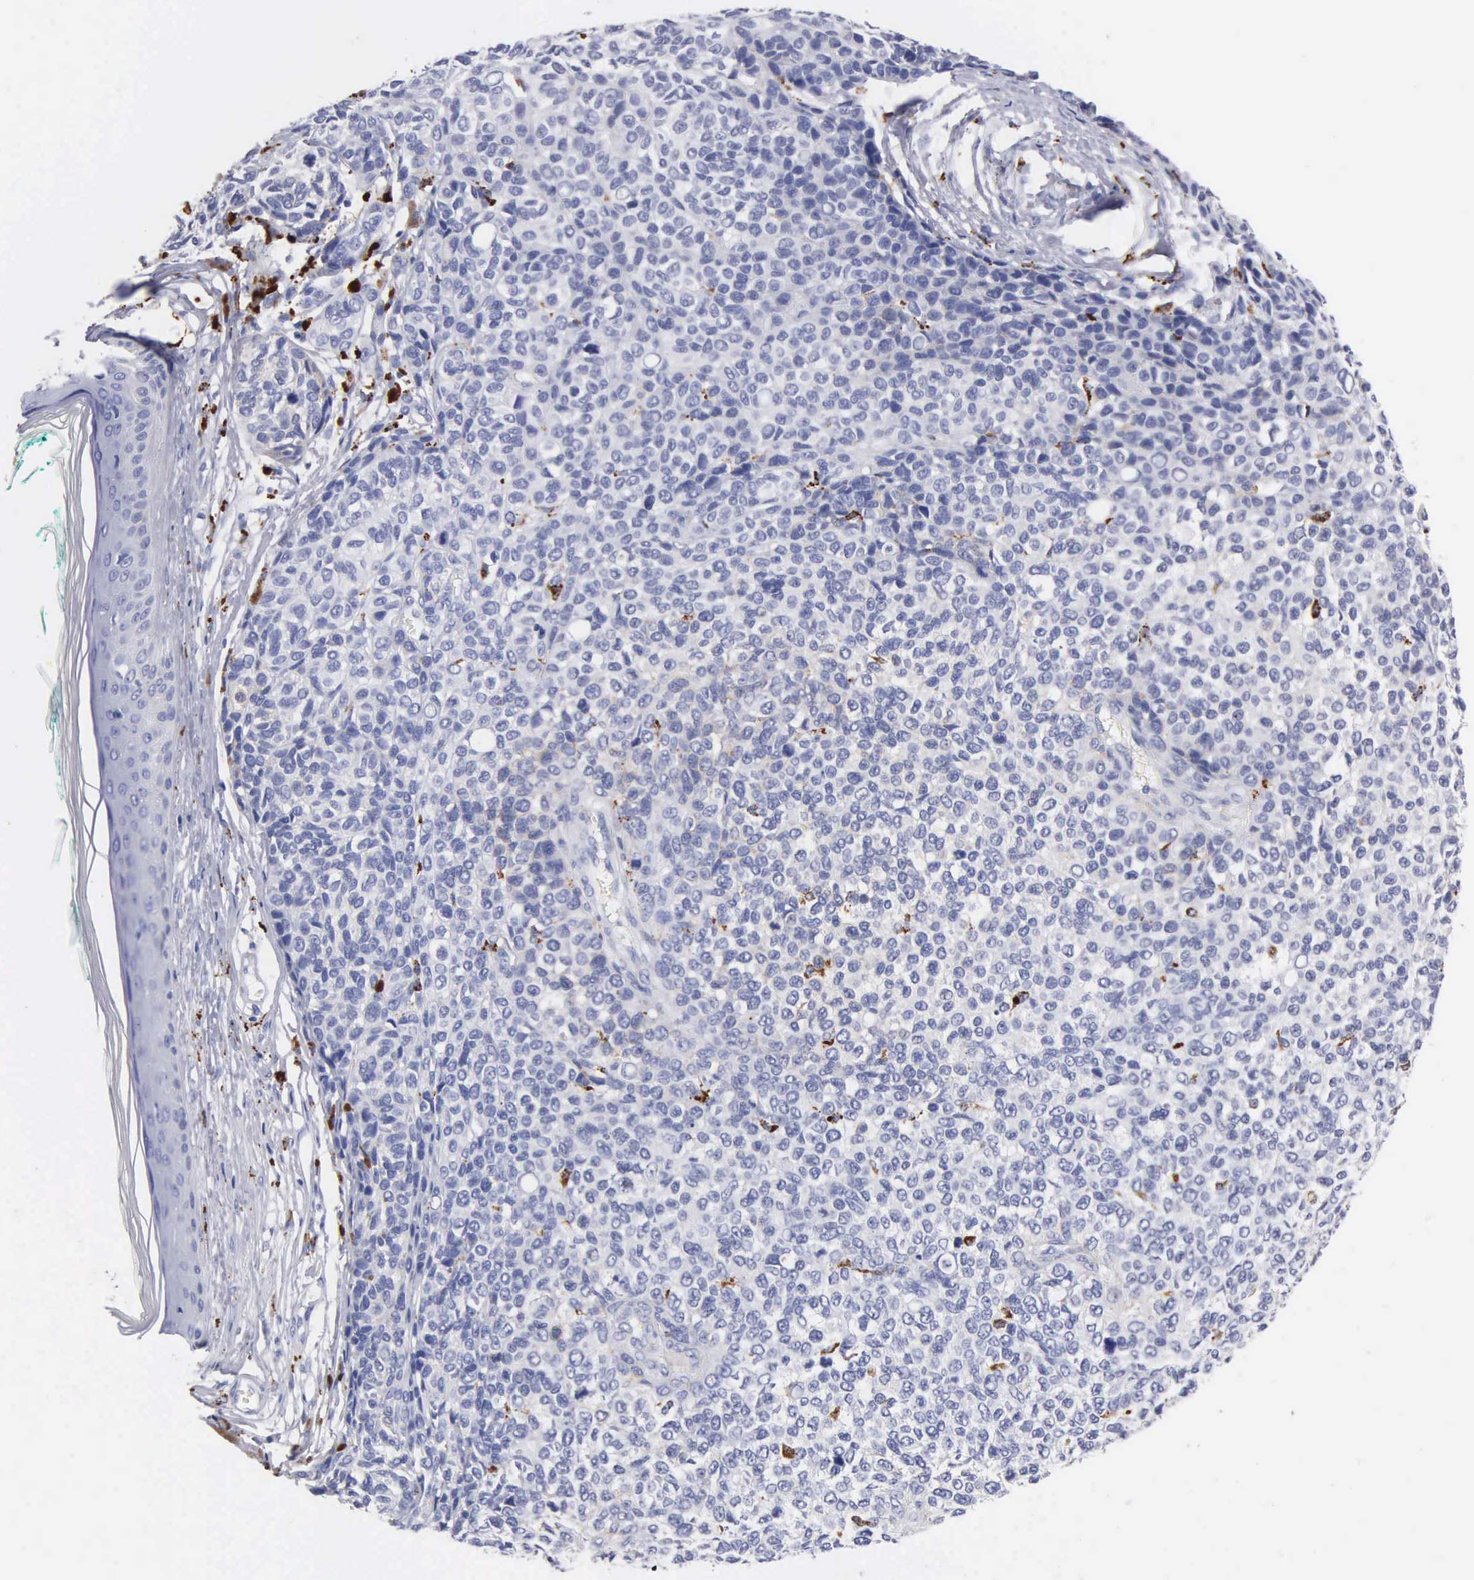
{"staining": {"intensity": "negative", "quantity": "none", "location": "none"}, "tissue": "melanoma", "cell_type": "Tumor cells", "image_type": "cancer", "snomed": [{"axis": "morphology", "description": "Malignant melanoma, NOS"}, {"axis": "topography", "description": "Skin"}], "caption": "An immunohistochemistry (IHC) histopathology image of malignant melanoma is shown. There is no staining in tumor cells of malignant melanoma. The staining is performed using DAB brown chromogen with nuclei counter-stained in using hematoxylin.", "gene": "CTSL", "patient": {"sex": "female", "age": 85}}